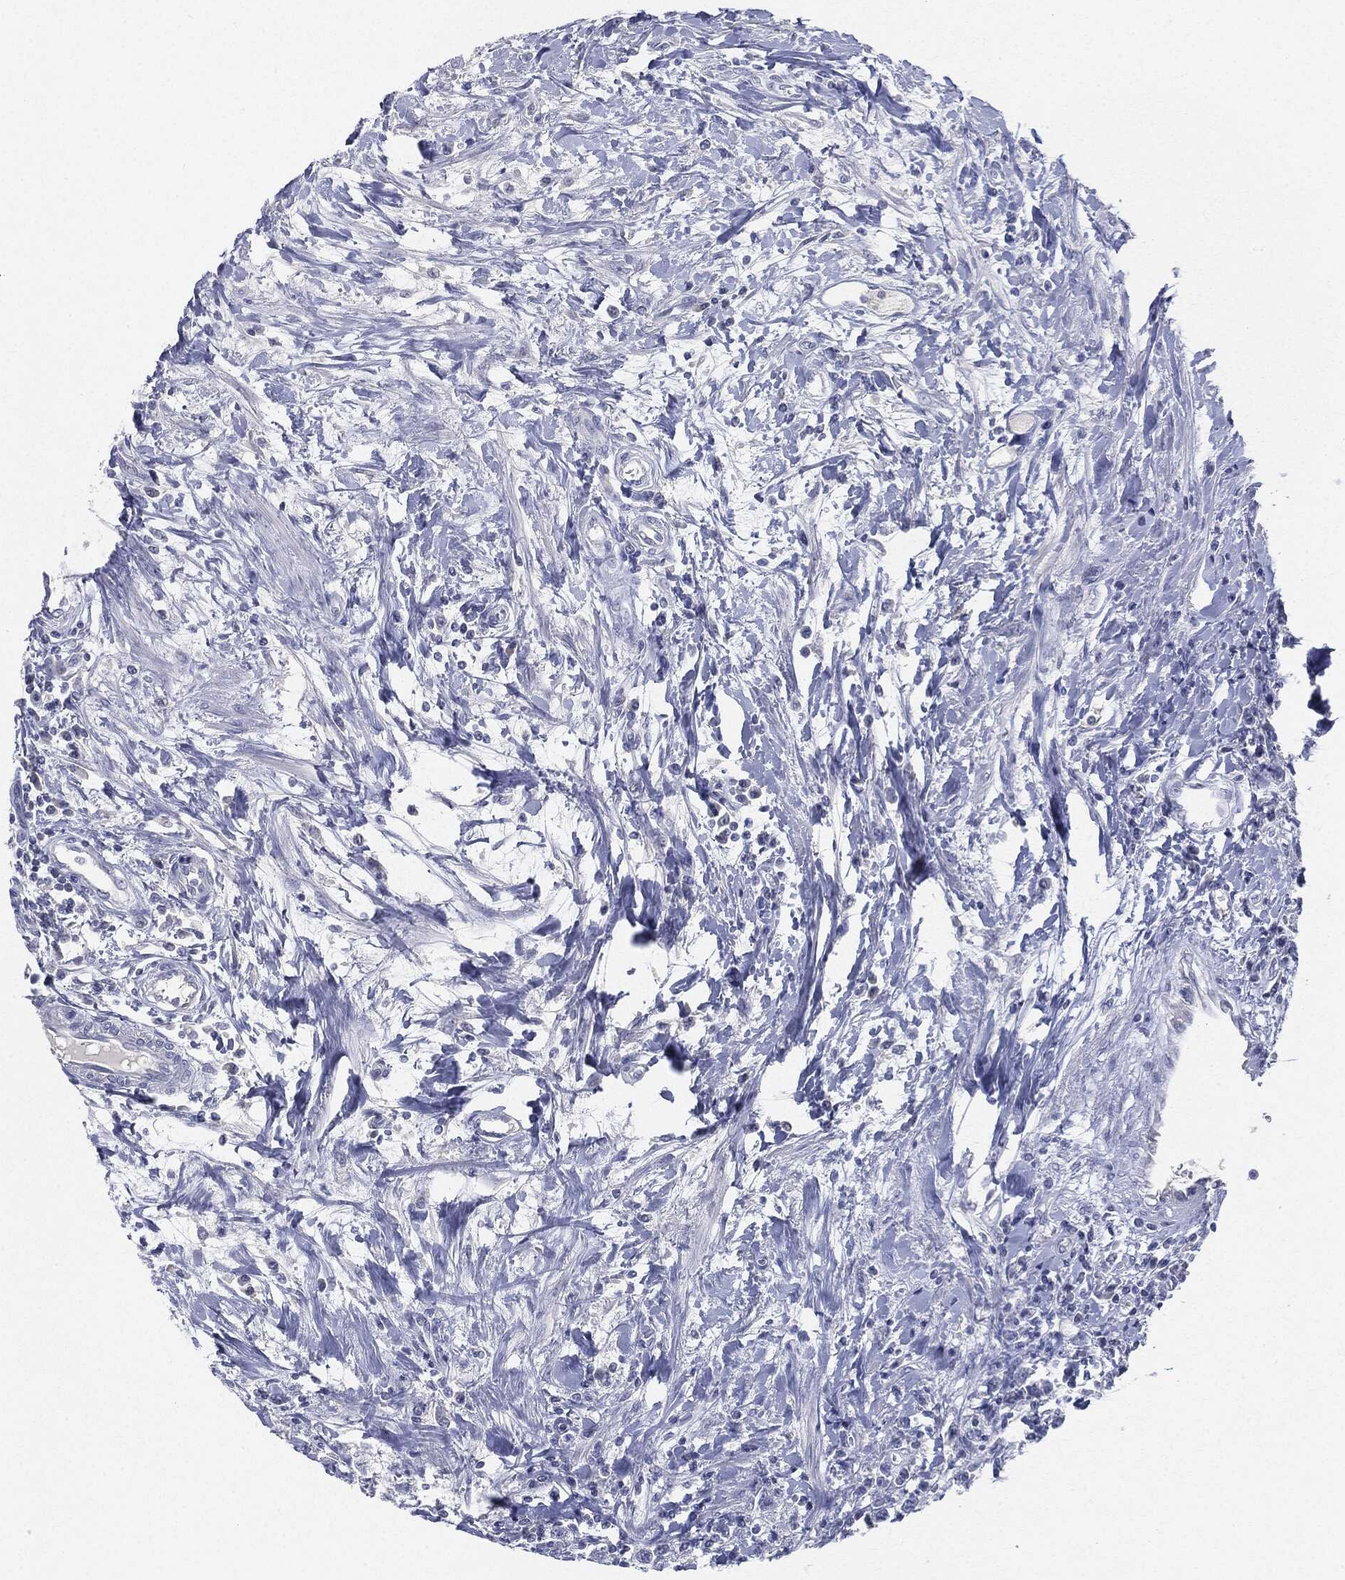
{"staining": {"intensity": "negative", "quantity": "none", "location": "none"}, "tissue": "testis cancer", "cell_type": "Tumor cells", "image_type": "cancer", "snomed": [{"axis": "morphology", "description": "Seminoma, NOS"}, {"axis": "topography", "description": "Testis"}], "caption": "Immunohistochemistry (IHC) micrograph of neoplastic tissue: seminoma (testis) stained with DAB (3,3'-diaminobenzidine) reveals no significant protein staining in tumor cells. The staining is performed using DAB brown chromogen with nuclei counter-stained in using hematoxylin.", "gene": "CGB1", "patient": {"sex": "male", "age": 59}}